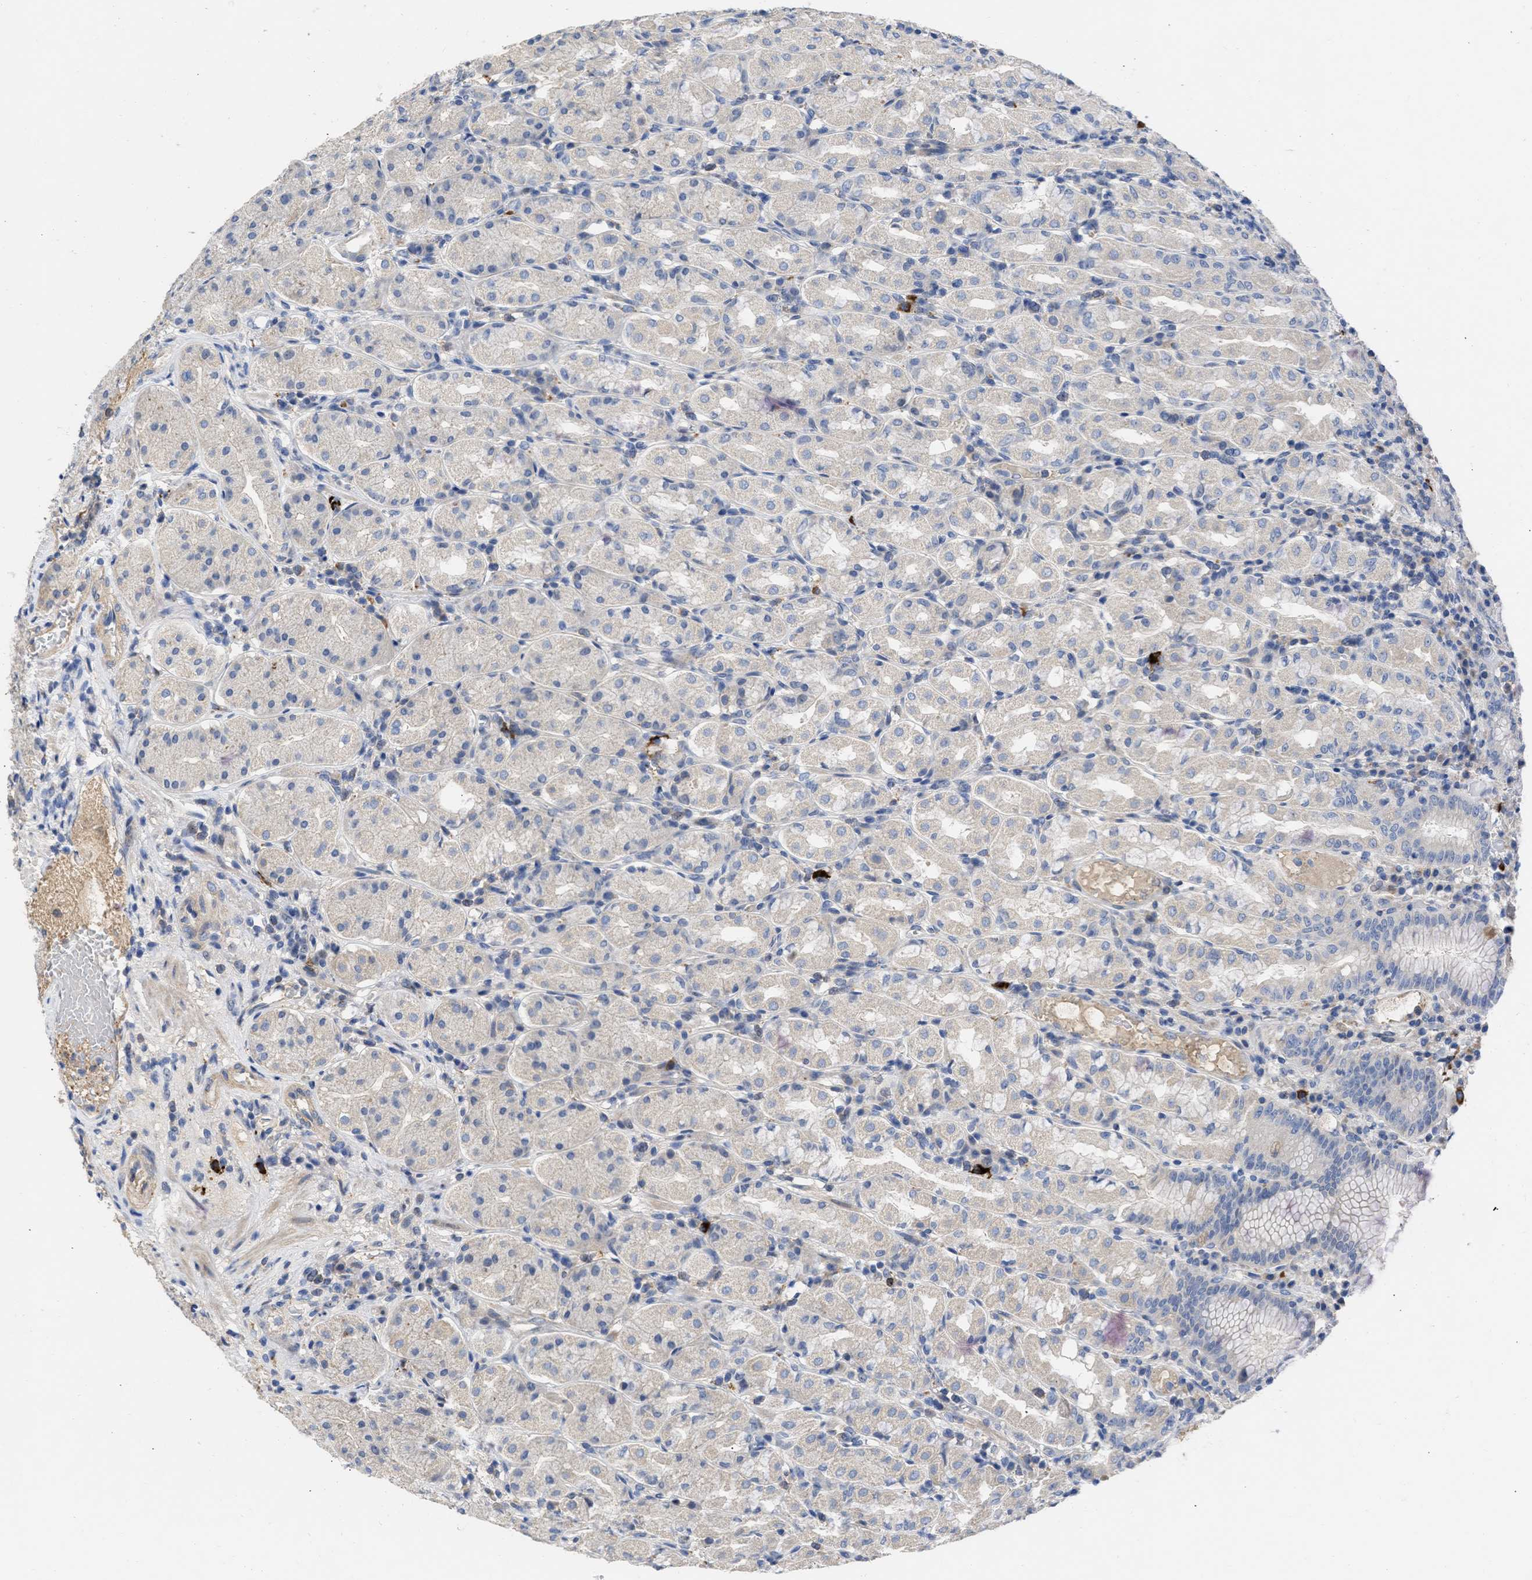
{"staining": {"intensity": "weak", "quantity": "<25%", "location": "cytoplasmic/membranous"}, "tissue": "stomach", "cell_type": "Glandular cells", "image_type": "normal", "snomed": [{"axis": "morphology", "description": "Normal tissue, NOS"}, {"axis": "topography", "description": "Stomach"}, {"axis": "topography", "description": "Stomach, lower"}], "caption": "High magnification brightfield microscopy of unremarkable stomach stained with DAB (brown) and counterstained with hematoxylin (blue): glandular cells show no significant expression.", "gene": "ARHGEF4", "patient": {"sex": "female", "age": 56}}